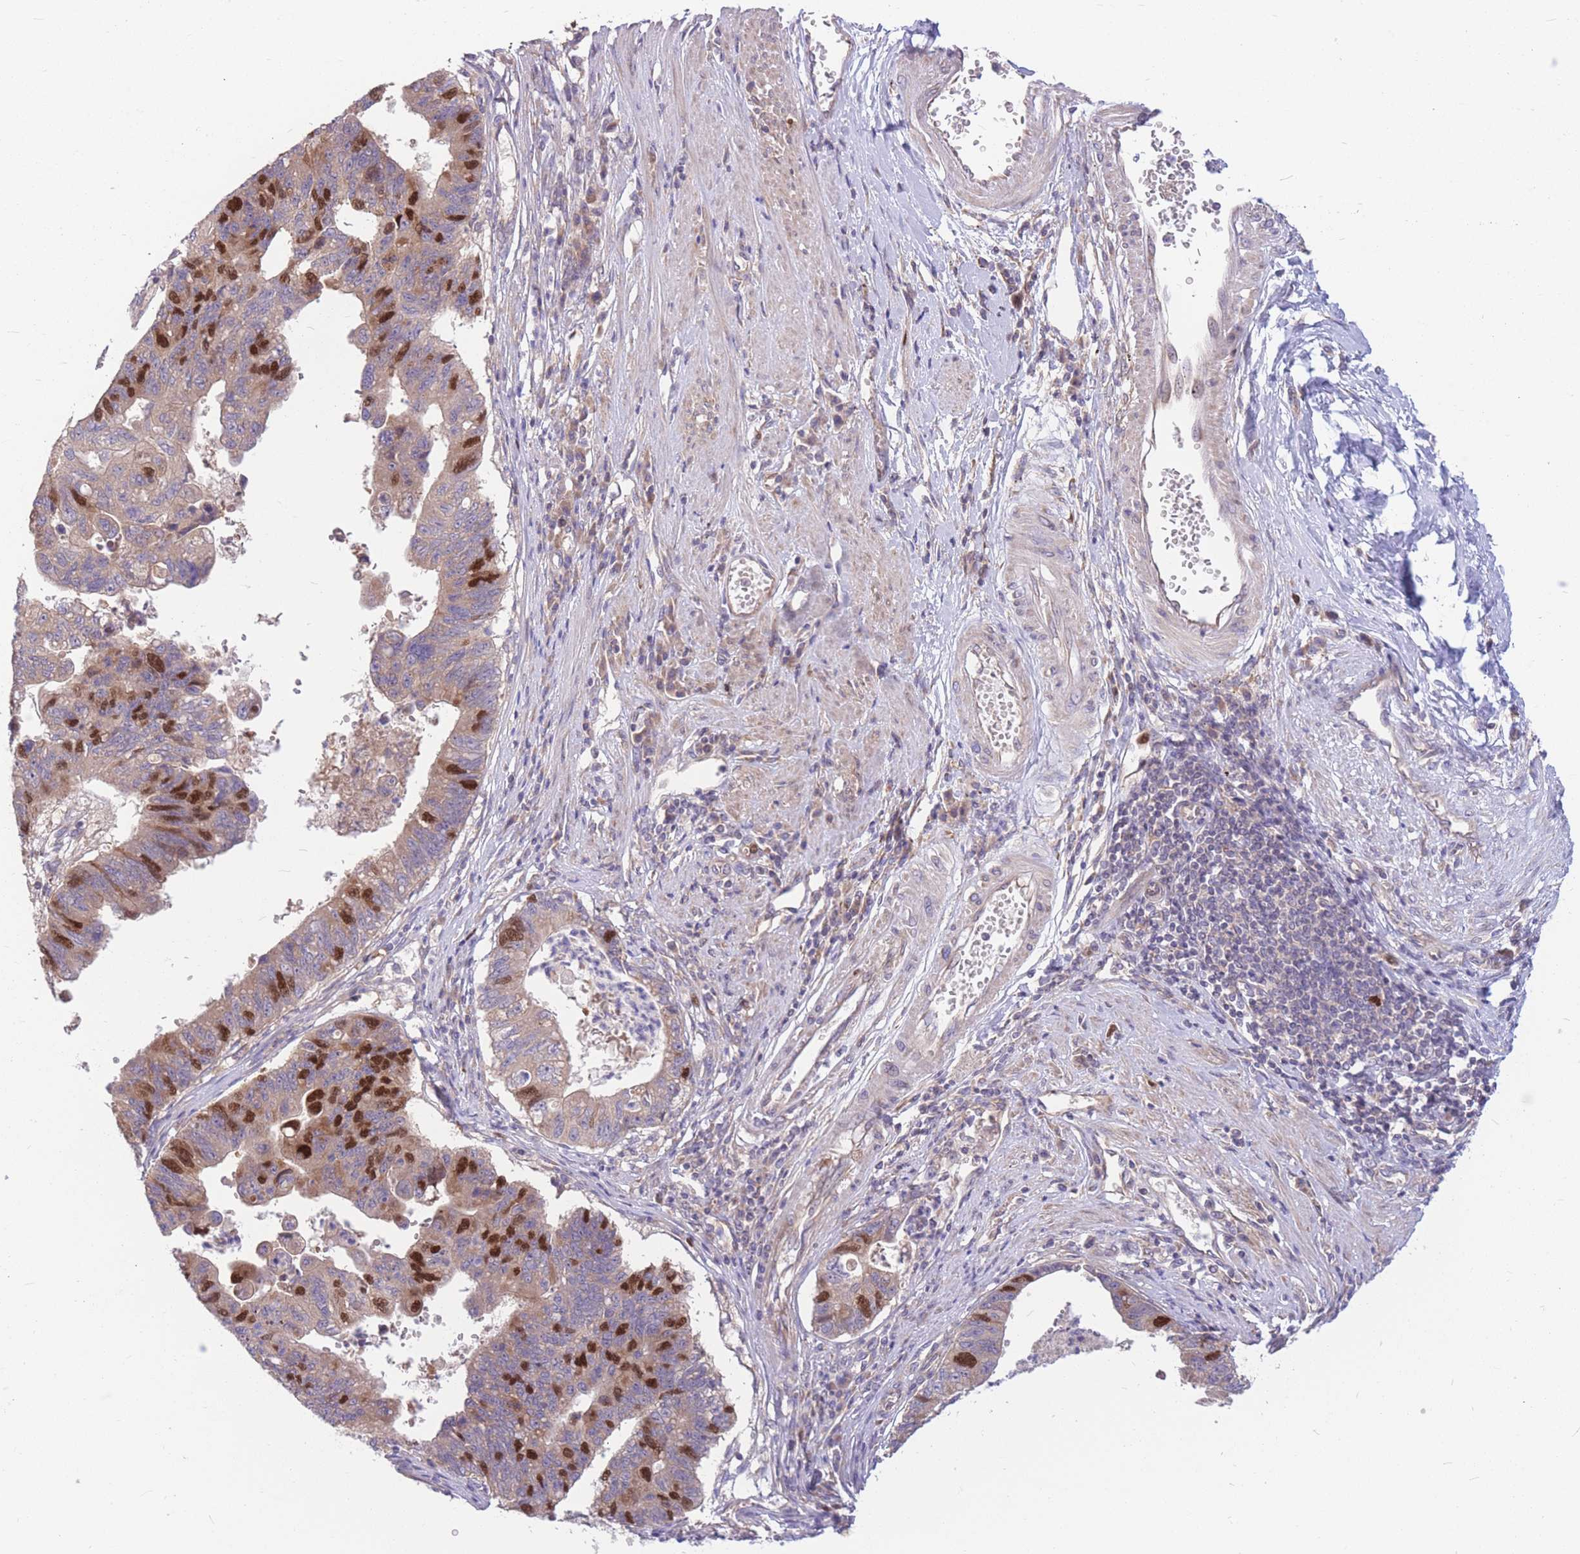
{"staining": {"intensity": "strong", "quantity": "25%-75%", "location": "nuclear"}, "tissue": "stomach cancer", "cell_type": "Tumor cells", "image_type": "cancer", "snomed": [{"axis": "morphology", "description": "Adenocarcinoma, NOS"}, {"axis": "topography", "description": "Stomach"}], "caption": "Tumor cells exhibit high levels of strong nuclear staining in approximately 25%-75% of cells in human stomach cancer (adenocarcinoma).", "gene": "GMNN", "patient": {"sex": "male", "age": 59}}